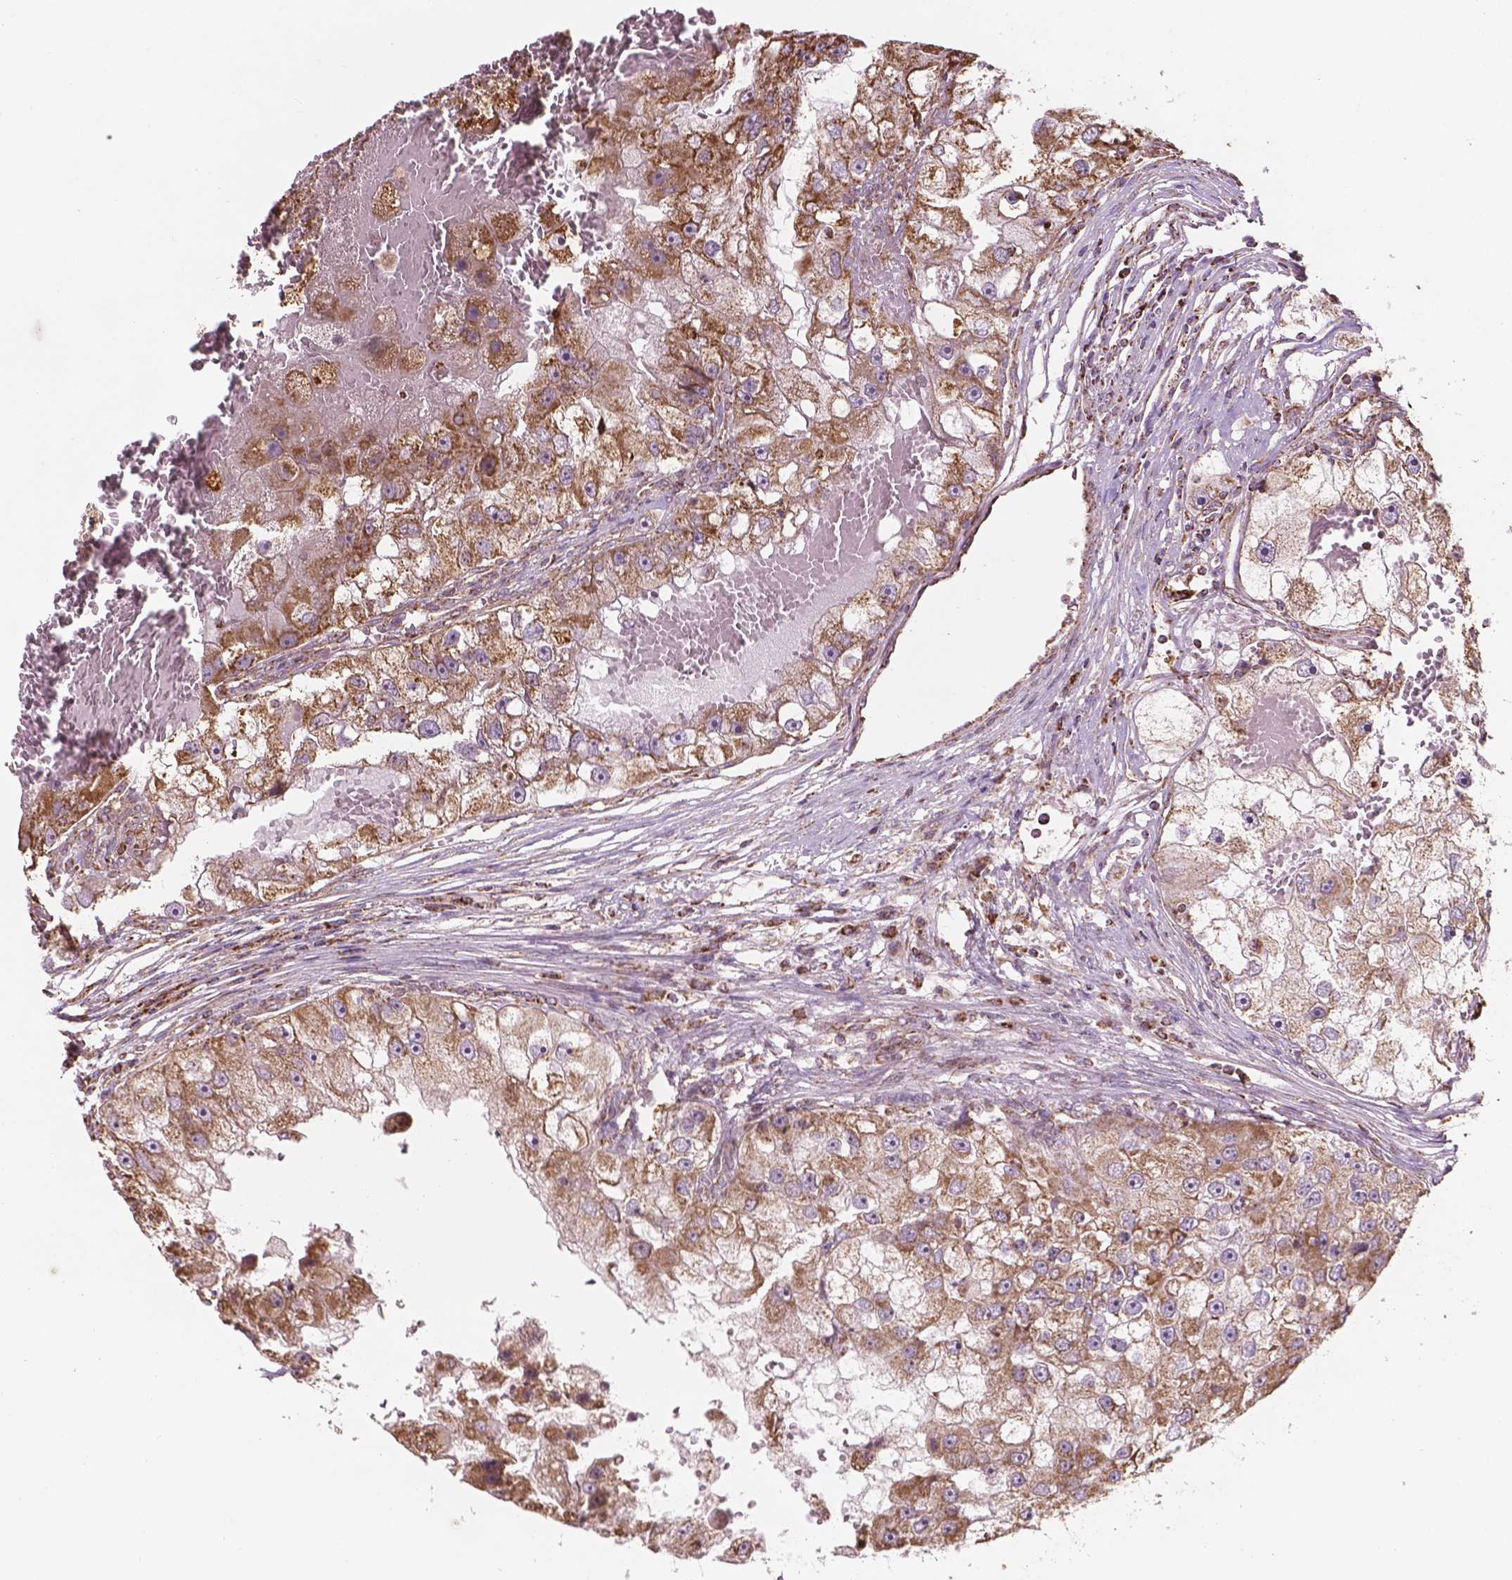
{"staining": {"intensity": "weak", "quantity": ">75%", "location": "cytoplasmic/membranous"}, "tissue": "renal cancer", "cell_type": "Tumor cells", "image_type": "cancer", "snomed": [{"axis": "morphology", "description": "Adenocarcinoma, NOS"}, {"axis": "topography", "description": "Kidney"}], "caption": "Immunohistochemistry micrograph of human renal cancer (adenocarcinoma) stained for a protein (brown), which exhibits low levels of weak cytoplasmic/membranous positivity in about >75% of tumor cells.", "gene": "HS3ST3A1", "patient": {"sex": "male", "age": 63}}